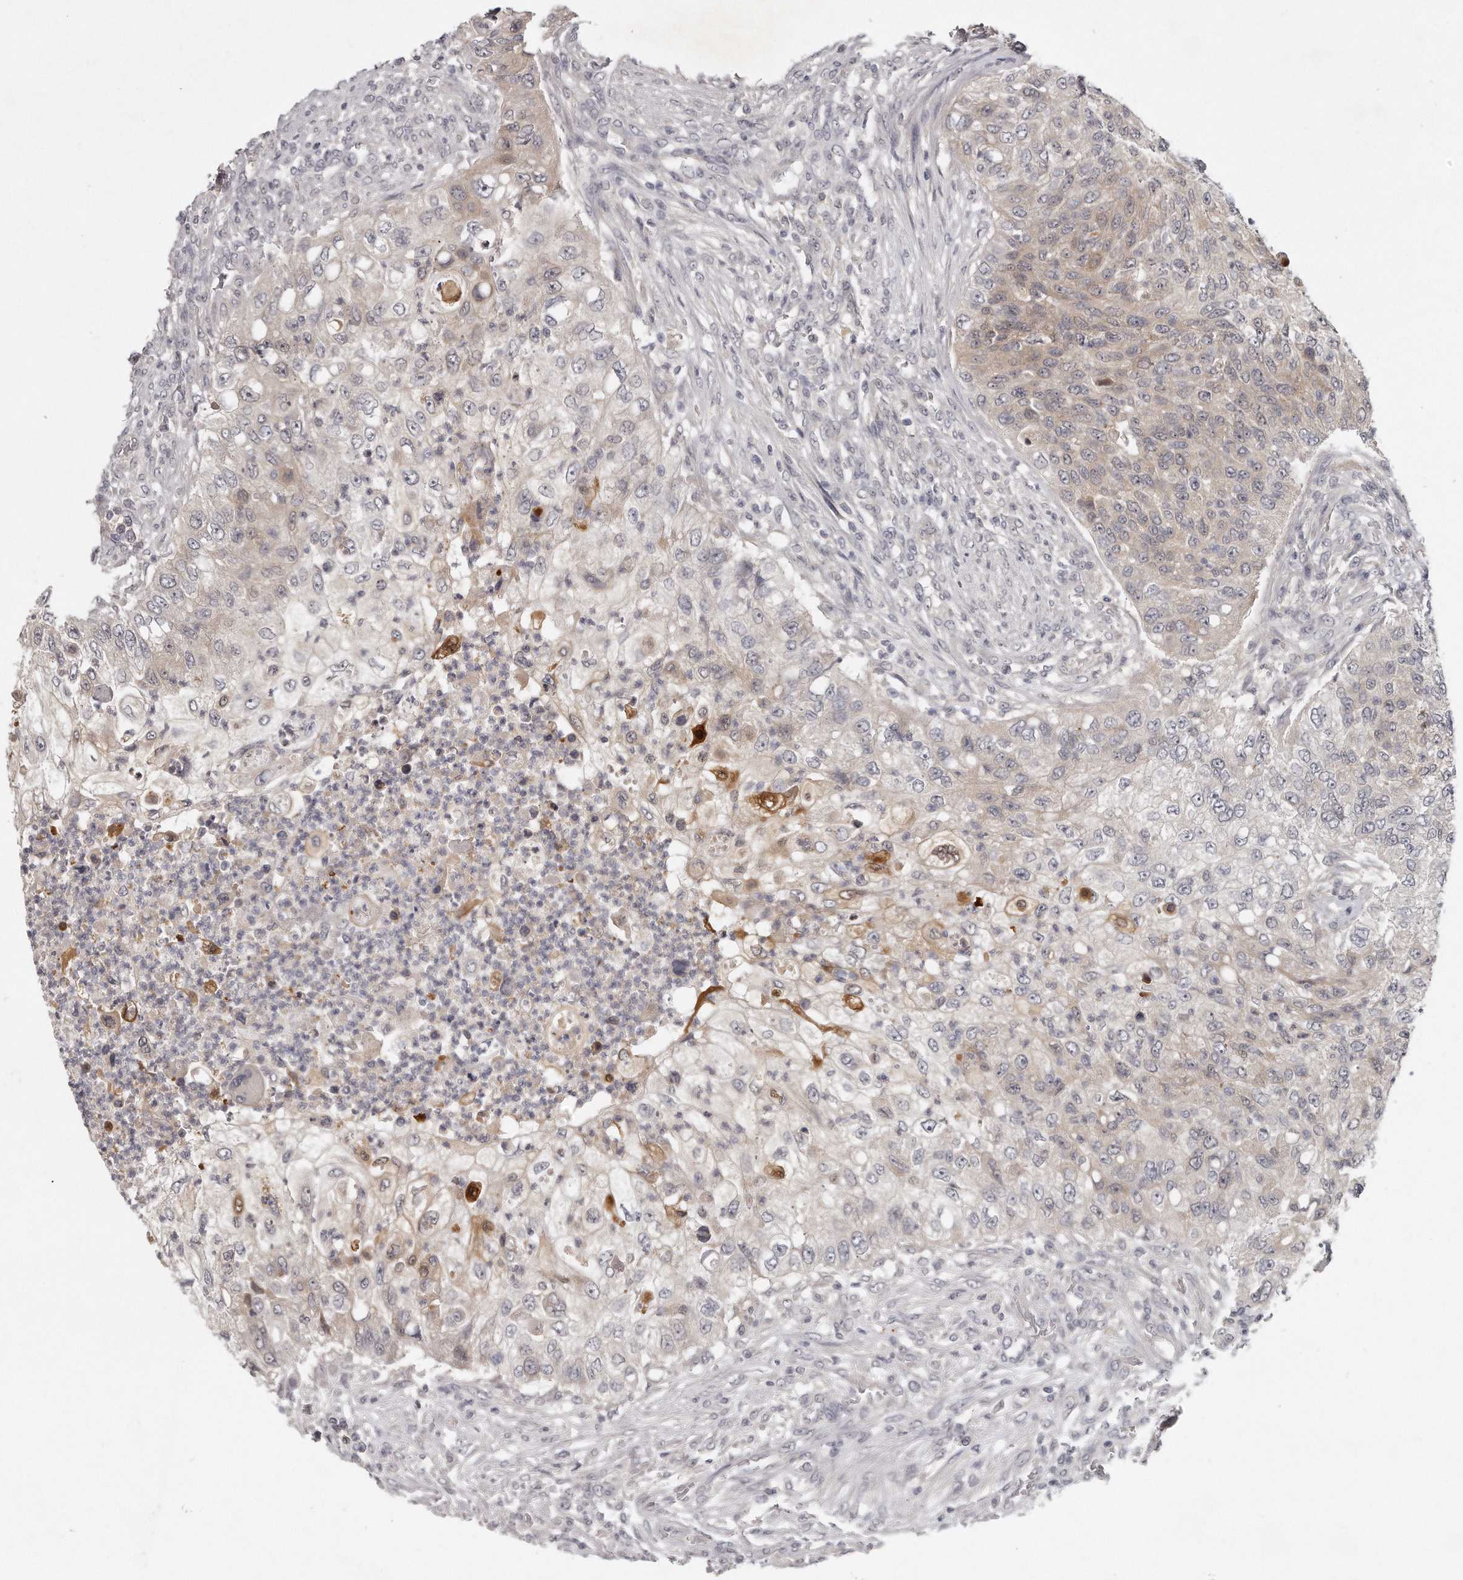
{"staining": {"intensity": "weak", "quantity": ">75%", "location": "cytoplasmic/membranous"}, "tissue": "urothelial cancer", "cell_type": "Tumor cells", "image_type": "cancer", "snomed": [{"axis": "morphology", "description": "Urothelial carcinoma, High grade"}, {"axis": "topography", "description": "Urinary bladder"}], "caption": "Immunohistochemistry of high-grade urothelial carcinoma shows low levels of weak cytoplasmic/membranous expression in approximately >75% of tumor cells. The staining was performed using DAB to visualize the protein expression in brown, while the nuclei were stained in blue with hematoxylin (Magnification: 20x).", "gene": "GGCT", "patient": {"sex": "female", "age": 60}}